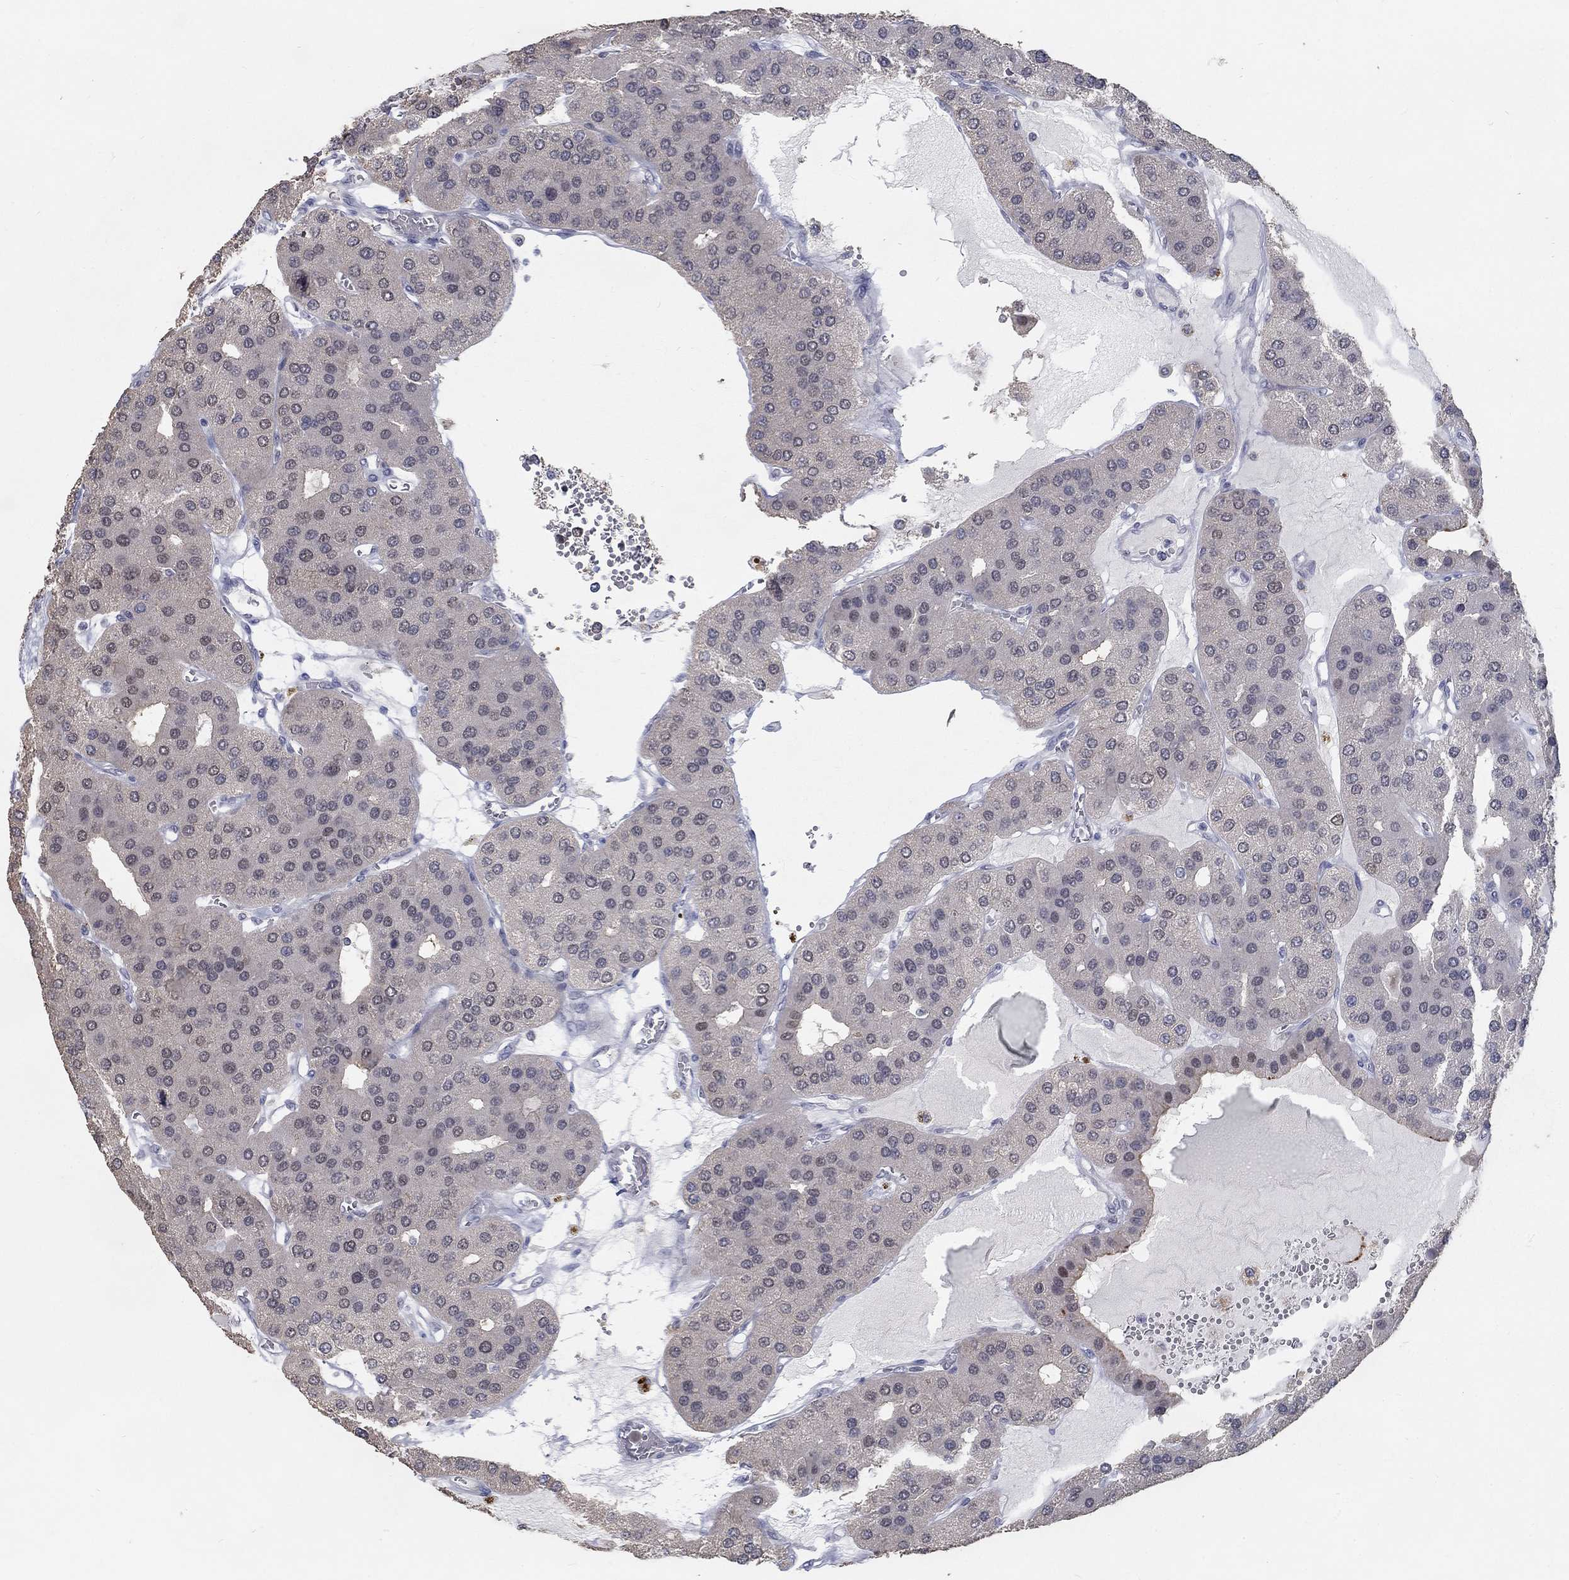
{"staining": {"intensity": "negative", "quantity": "none", "location": "none"}, "tissue": "parathyroid gland", "cell_type": "Glandular cells", "image_type": "normal", "snomed": [{"axis": "morphology", "description": "Normal tissue, NOS"}, {"axis": "morphology", "description": "Adenoma, NOS"}, {"axis": "topography", "description": "Parathyroid gland"}], "caption": "DAB immunohistochemical staining of benign human parathyroid gland shows no significant expression in glandular cells. (Brightfield microscopy of DAB IHC at high magnification).", "gene": "MTSS2", "patient": {"sex": "female", "age": 86}}